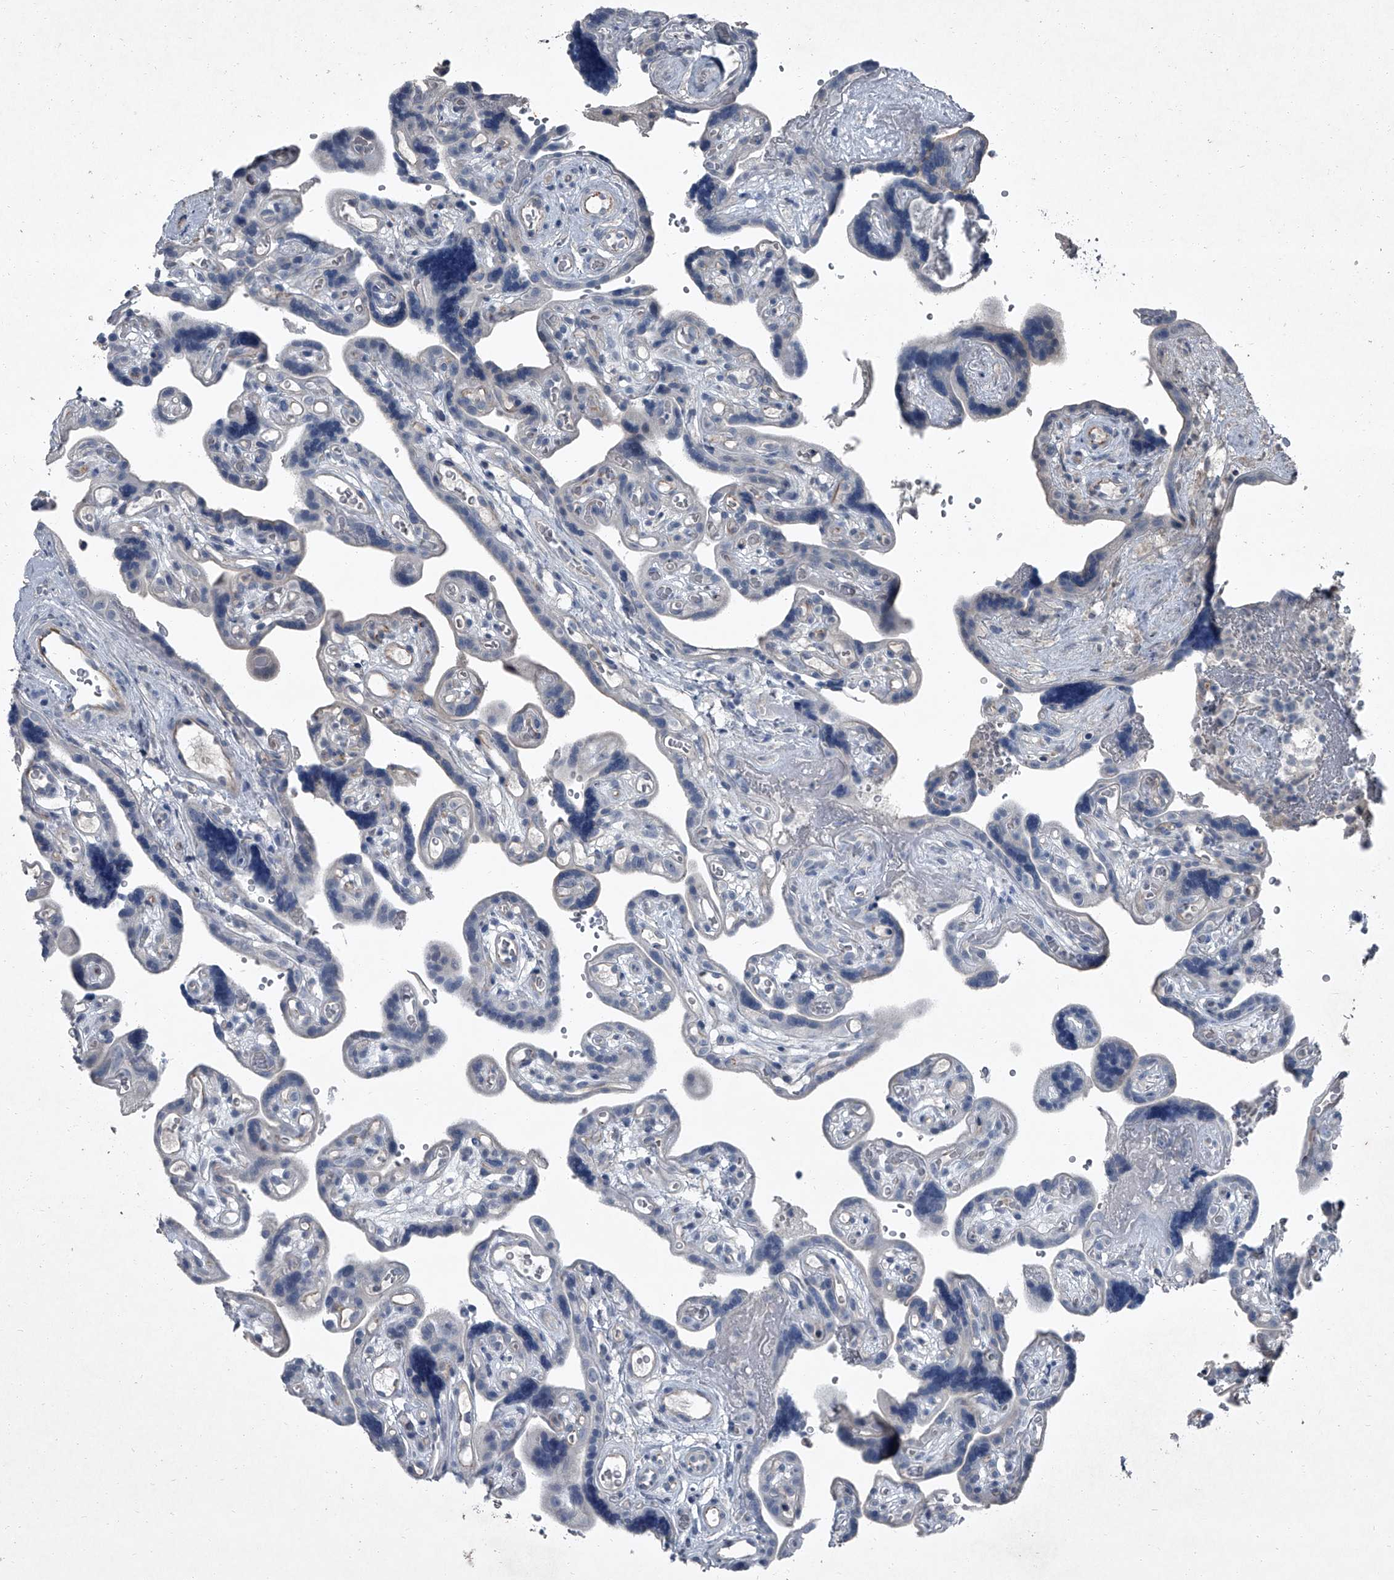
{"staining": {"intensity": "negative", "quantity": "none", "location": "none"}, "tissue": "placenta", "cell_type": "Decidual cells", "image_type": "normal", "snomed": [{"axis": "morphology", "description": "Normal tissue, NOS"}, {"axis": "topography", "description": "Placenta"}], "caption": "IHC image of benign placenta: placenta stained with DAB reveals no significant protein positivity in decidual cells.", "gene": "HEPHL1", "patient": {"sex": "female", "age": 30}}